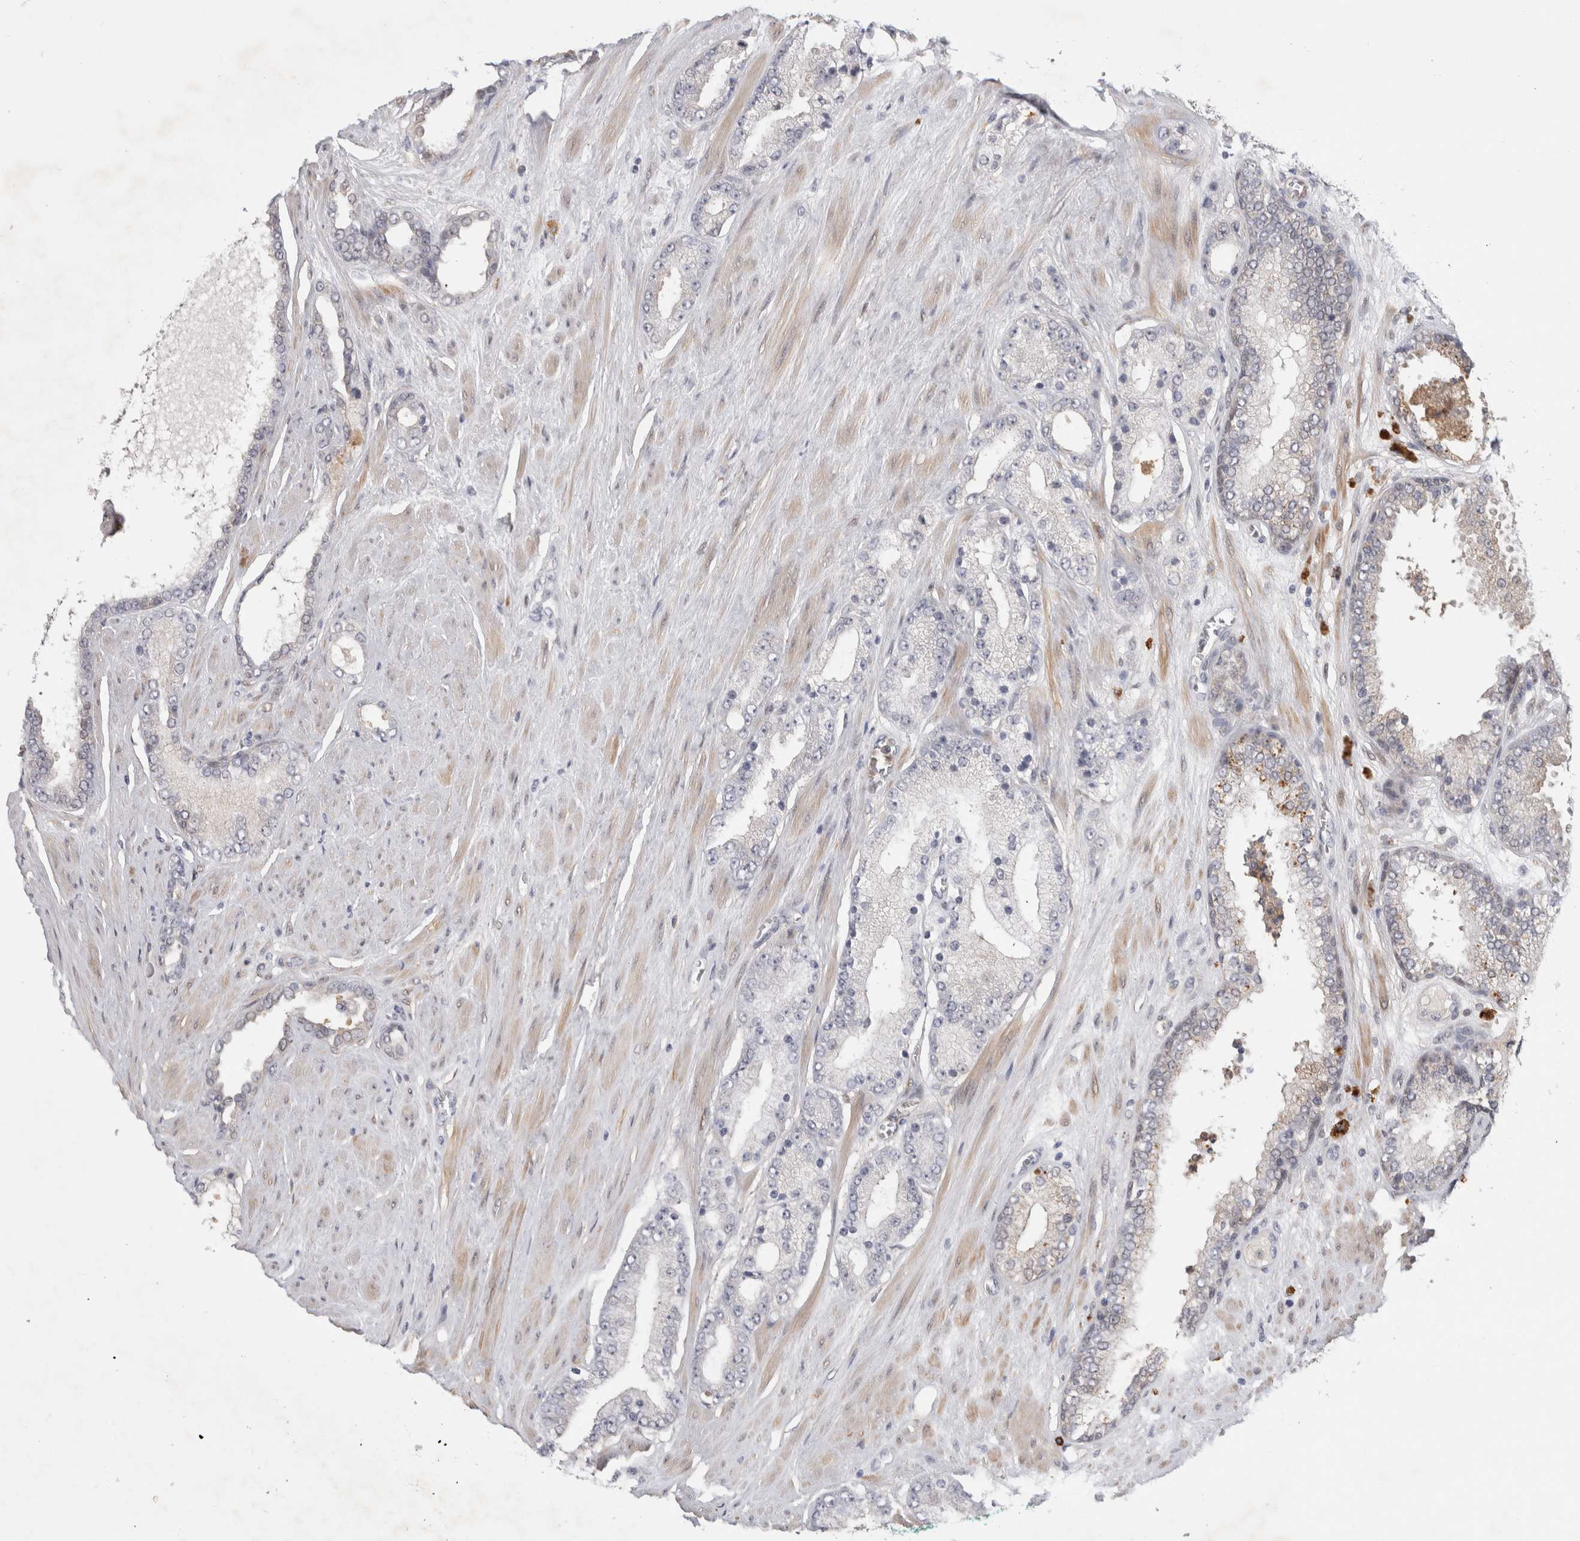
{"staining": {"intensity": "negative", "quantity": "none", "location": "none"}, "tissue": "prostate cancer", "cell_type": "Tumor cells", "image_type": "cancer", "snomed": [{"axis": "morphology", "description": "Adenocarcinoma, Low grade"}, {"axis": "topography", "description": "Prostate"}], "caption": "DAB immunohistochemical staining of human prostate cancer exhibits no significant staining in tumor cells.", "gene": "PGM1", "patient": {"sex": "male", "age": 62}}